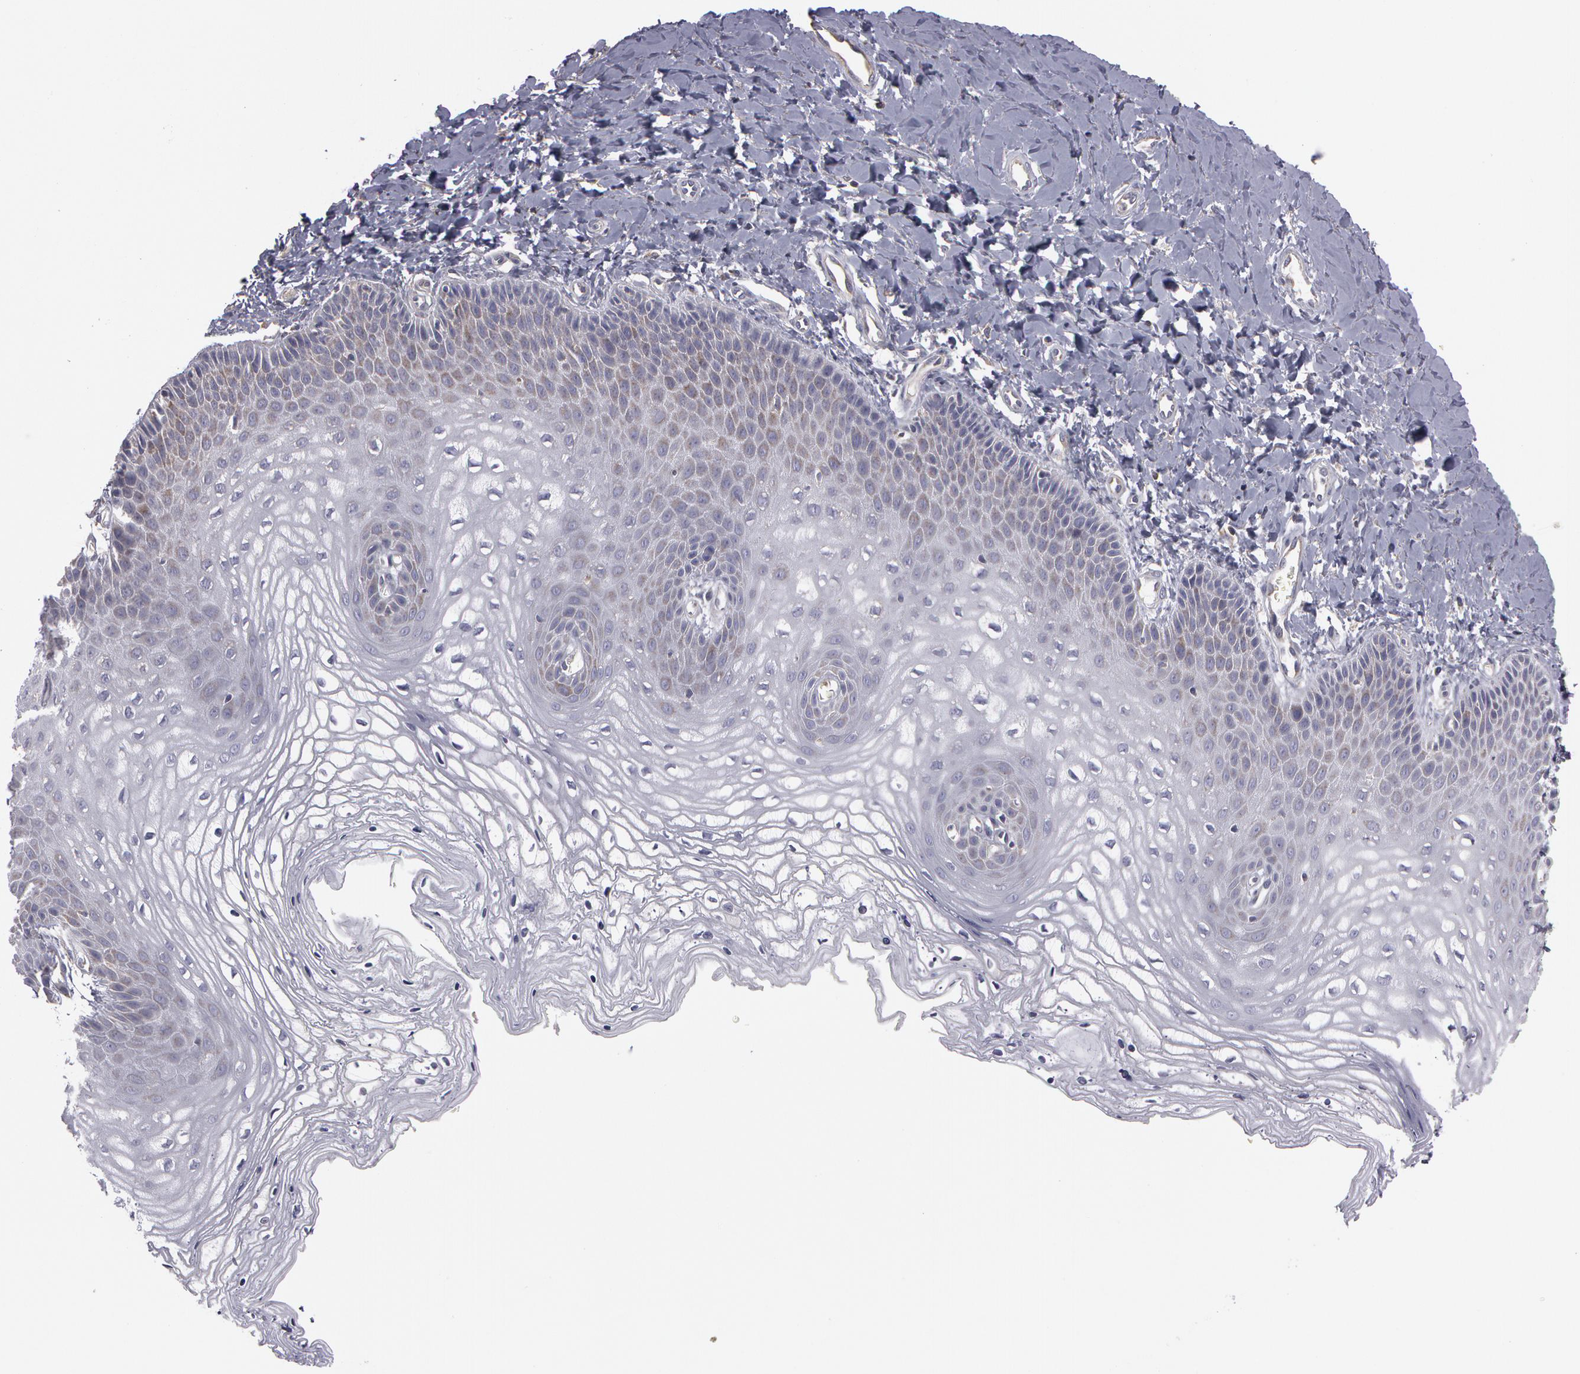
{"staining": {"intensity": "weak", "quantity": "<25%", "location": "cytoplasmic/membranous"}, "tissue": "vagina", "cell_type": "Squamous epithelial cells", "image_type": "normal", "snomed": [{"axis": "morphology", "description": "Normal tissue, NOS"}, {"axis": "topography", "description": "Vagina"}], "caption": "Vagina was stained to show a protein in brown. There is no significant staining in squamous epithelial cells. (DAB IHC, high magnification).", "gene": "NEK9", "patient": {"sex": "female", "age": 68}}